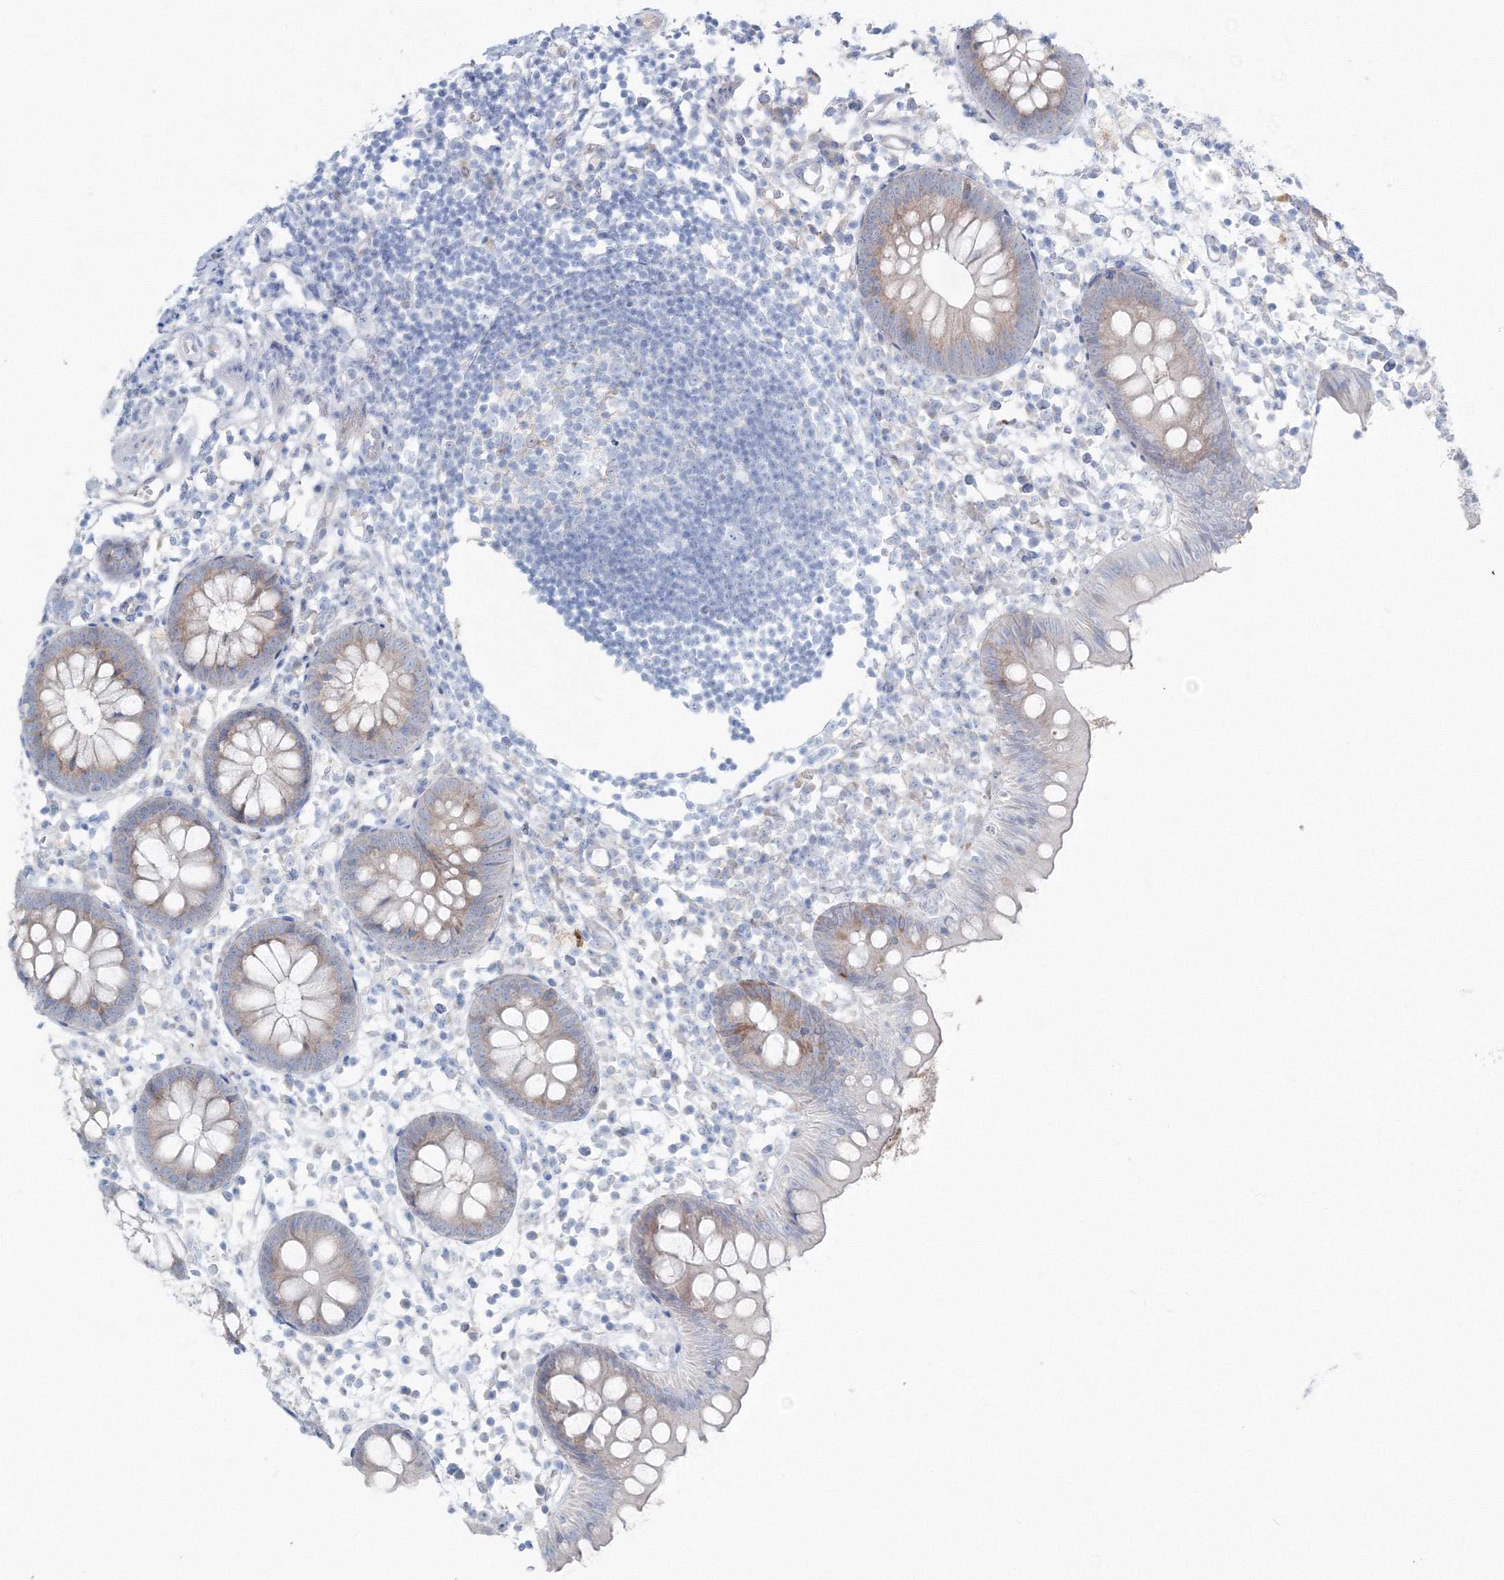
{"staining": {"intensity": "weak", "quantity": "<25%", "location": "cytoplasmic/membranous"}, "tissue": "appendix", "cell_type": "Glandular cells", "image_type": "normal", "snomed": [{"axis": "morphology", "description": "Normal tissue, NOS"}, {"axis": "topography", "description": "Appendix"}], "caption": "IHC of benign appendix displays no expression in glandular cells. (Brightfield microscopy of DAB IHC at high magnification).", "gene": "ENSG00000285283", "patient": {"sex": "female", "age": 20}}